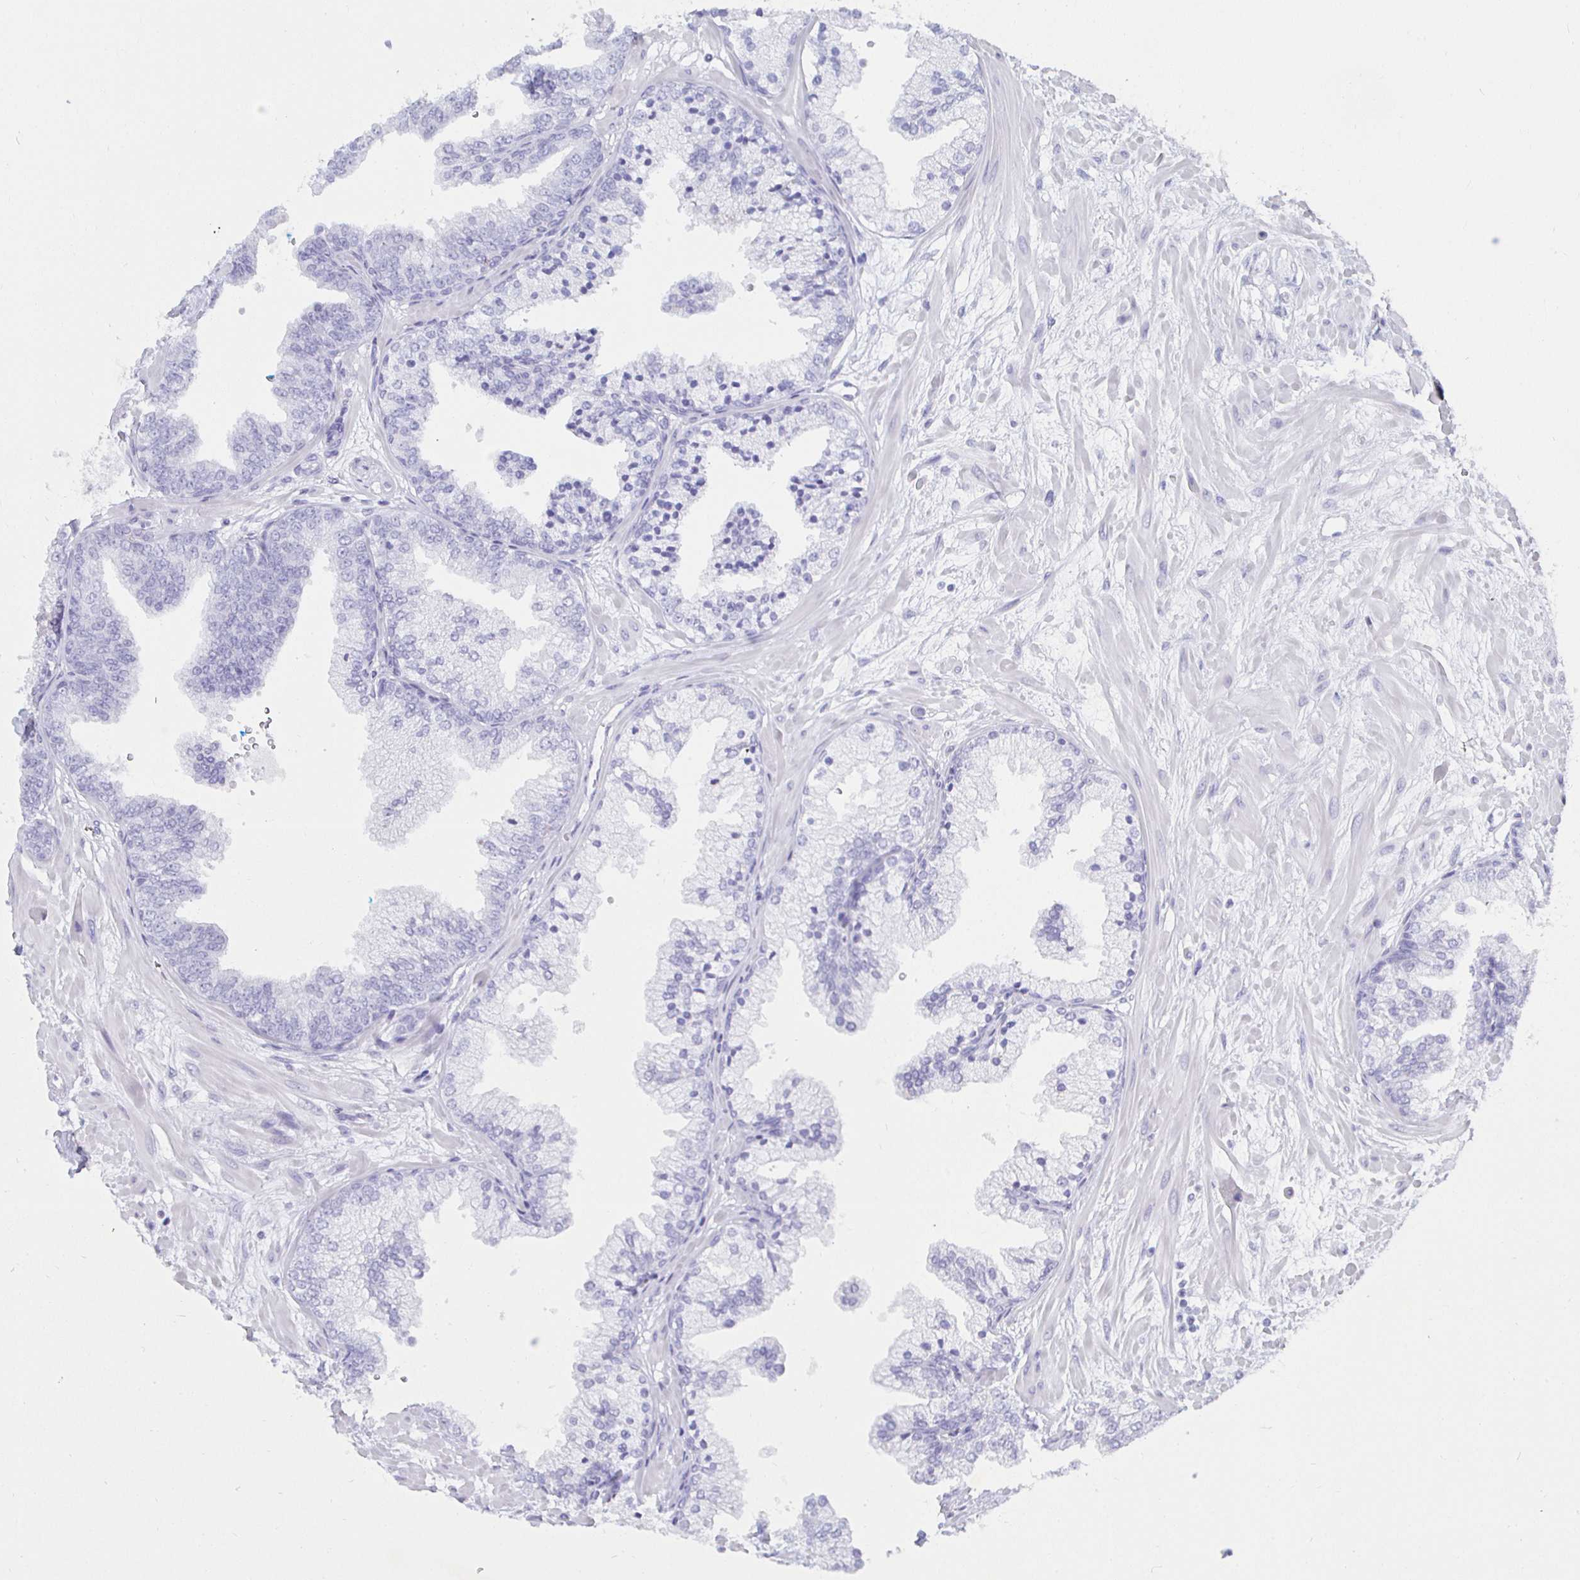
{"staining": {"intensity": "negative", "quantity": "none", "location": "none"}, "tissue": "prostate", "cell_type": "Glandular cells", "image_type": "normal", "snomed": [{"axis": "morphology", "description": "Normal tissue, NOS"}, {"axis": "topography", "description": "Prostate"}, {"axis": "topography", "description": "Peripheral nerve tissue"}], "caption": "Immunohistochemistry of normal human prostate demonstrates no expression in glandular cells.", "gene": "MLH1", "patient": {"sex": "male", "age": 61}}